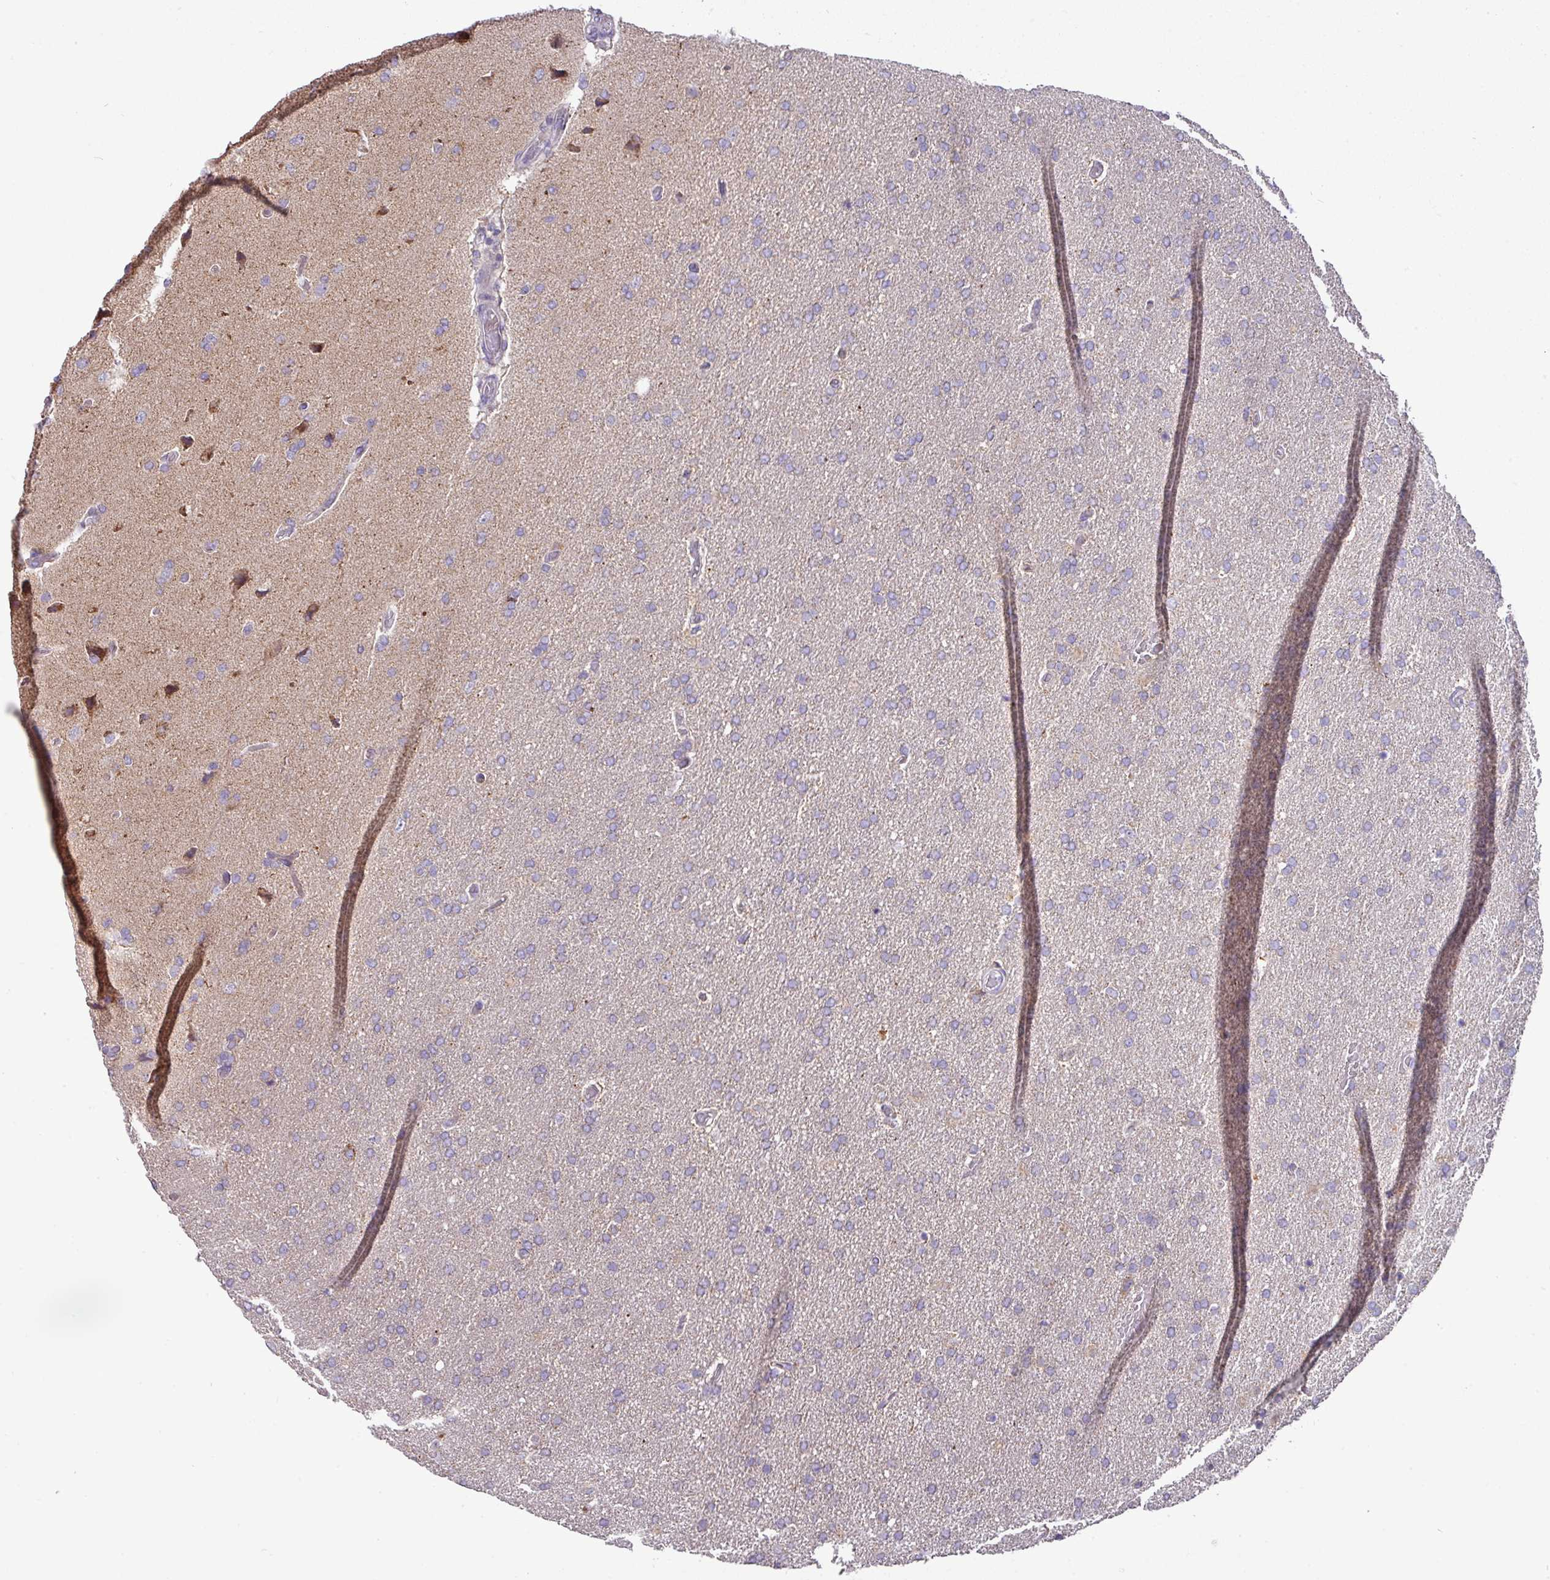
{"staining": {"intensity": "negative", "quantity": "none", "location": "none"}, "tissue": "glioma", "cell_type": "Tumor cells", "image_type": "cancer", "snomed": [{"axis": "morphology", "description": "Glioma, malignant, High grade"}, {"axis": "topography", "description": "Brain"}], "caption": "The micrograph shows no staining of tumor cells in glioma.", "gene": "TRAPPC1", "patient": {"sex": "male", "age": 72}}